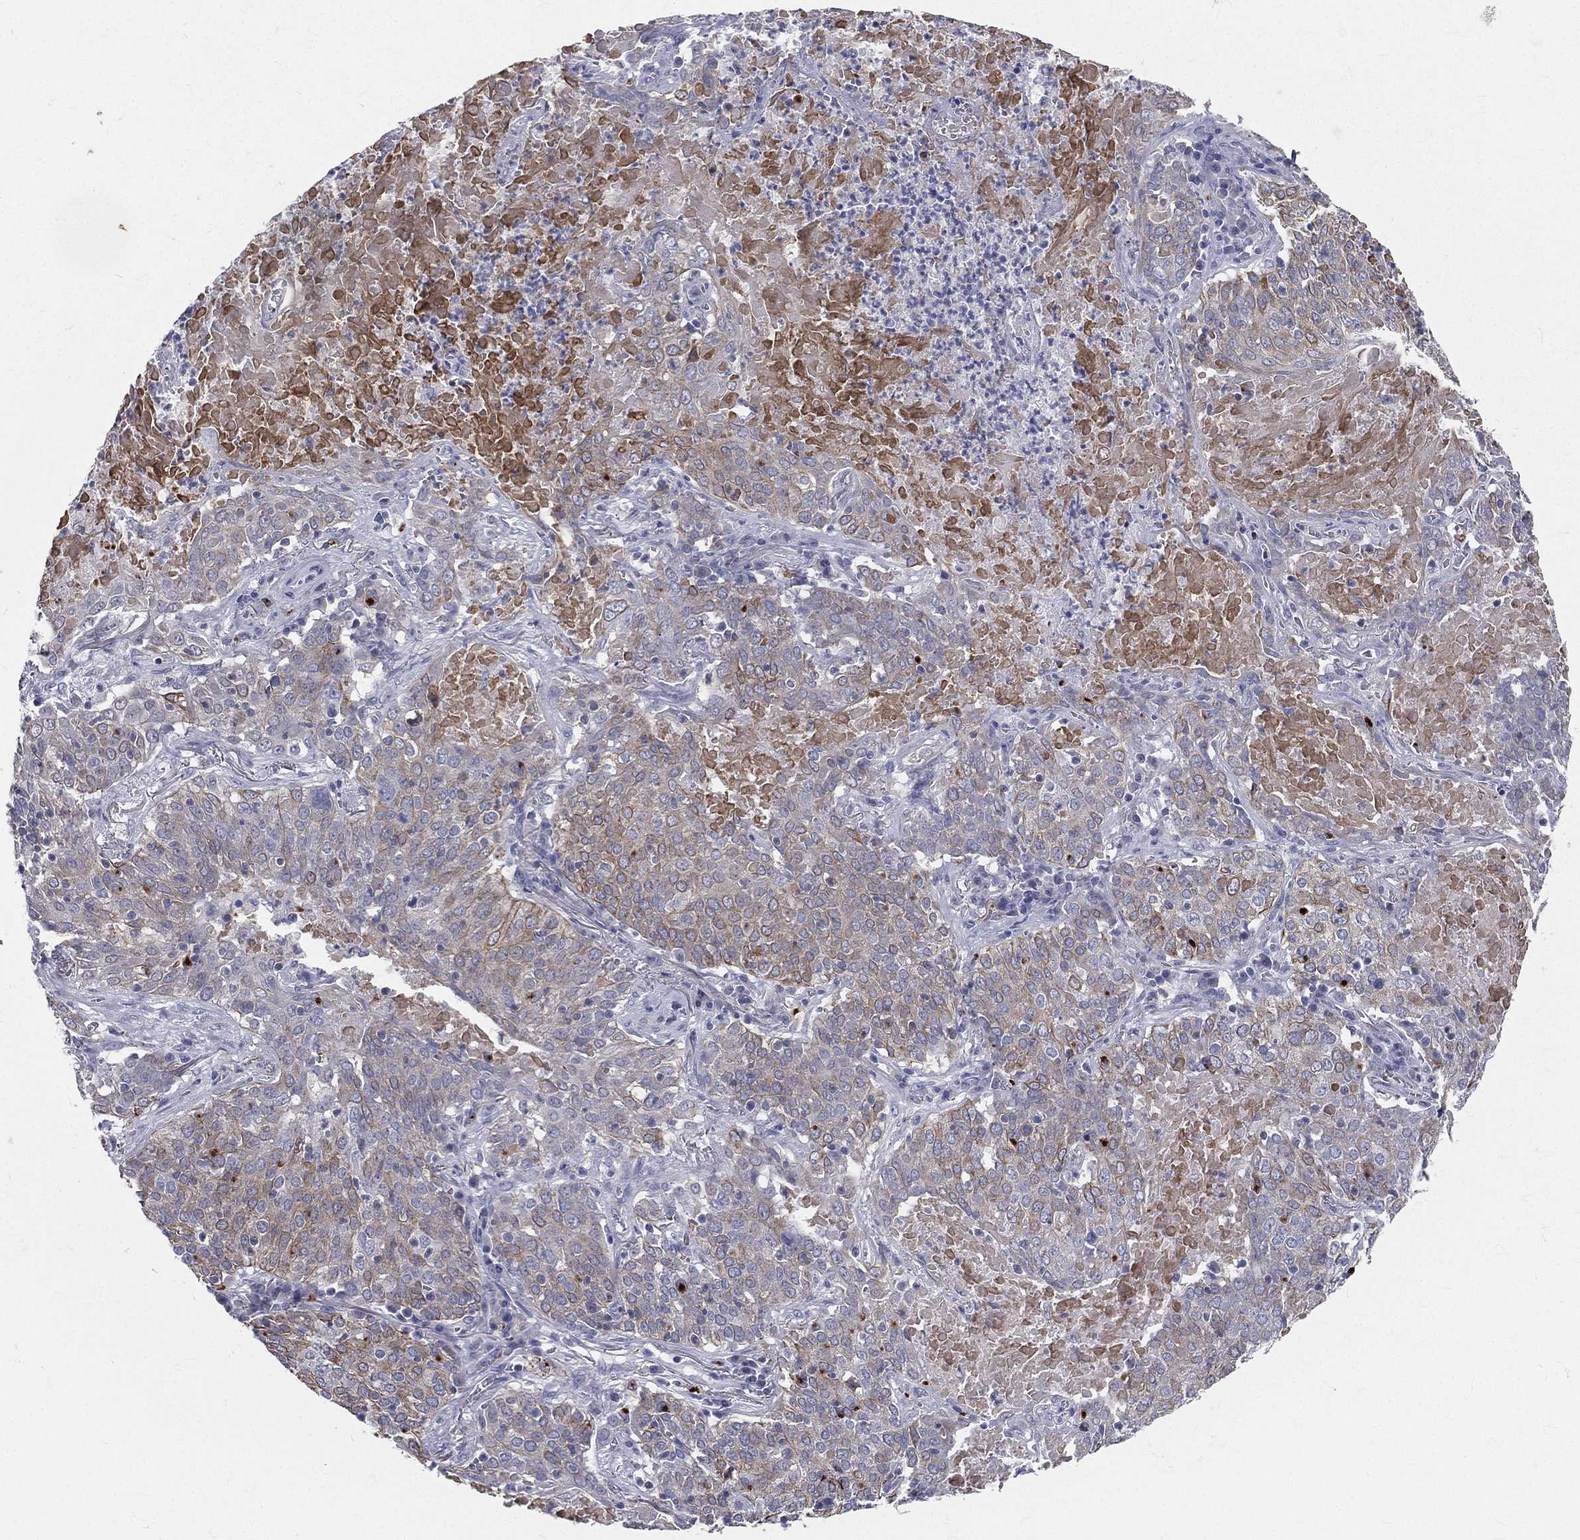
{"staining": {"intensity": "moderate", "quantity": "<25%", "location": "cytoplasmic/membranous"}, "tissue": "lung cancer", "cell_type": "Tumor cells", "image_type": "cancer", "snomed": [{"axis": "morphology", "description": "Squamous cell carcinoma, NOS"}, {"axis": "topography", "description": "Lung"}], "caption": "Human lung cancer stained with a brown dye reveals moderate cytoplasmic/membranous positive positivity in about <25% of tumor cells.", "gene": "CTSW", "patient": {"sex": "male", "age": 82}}